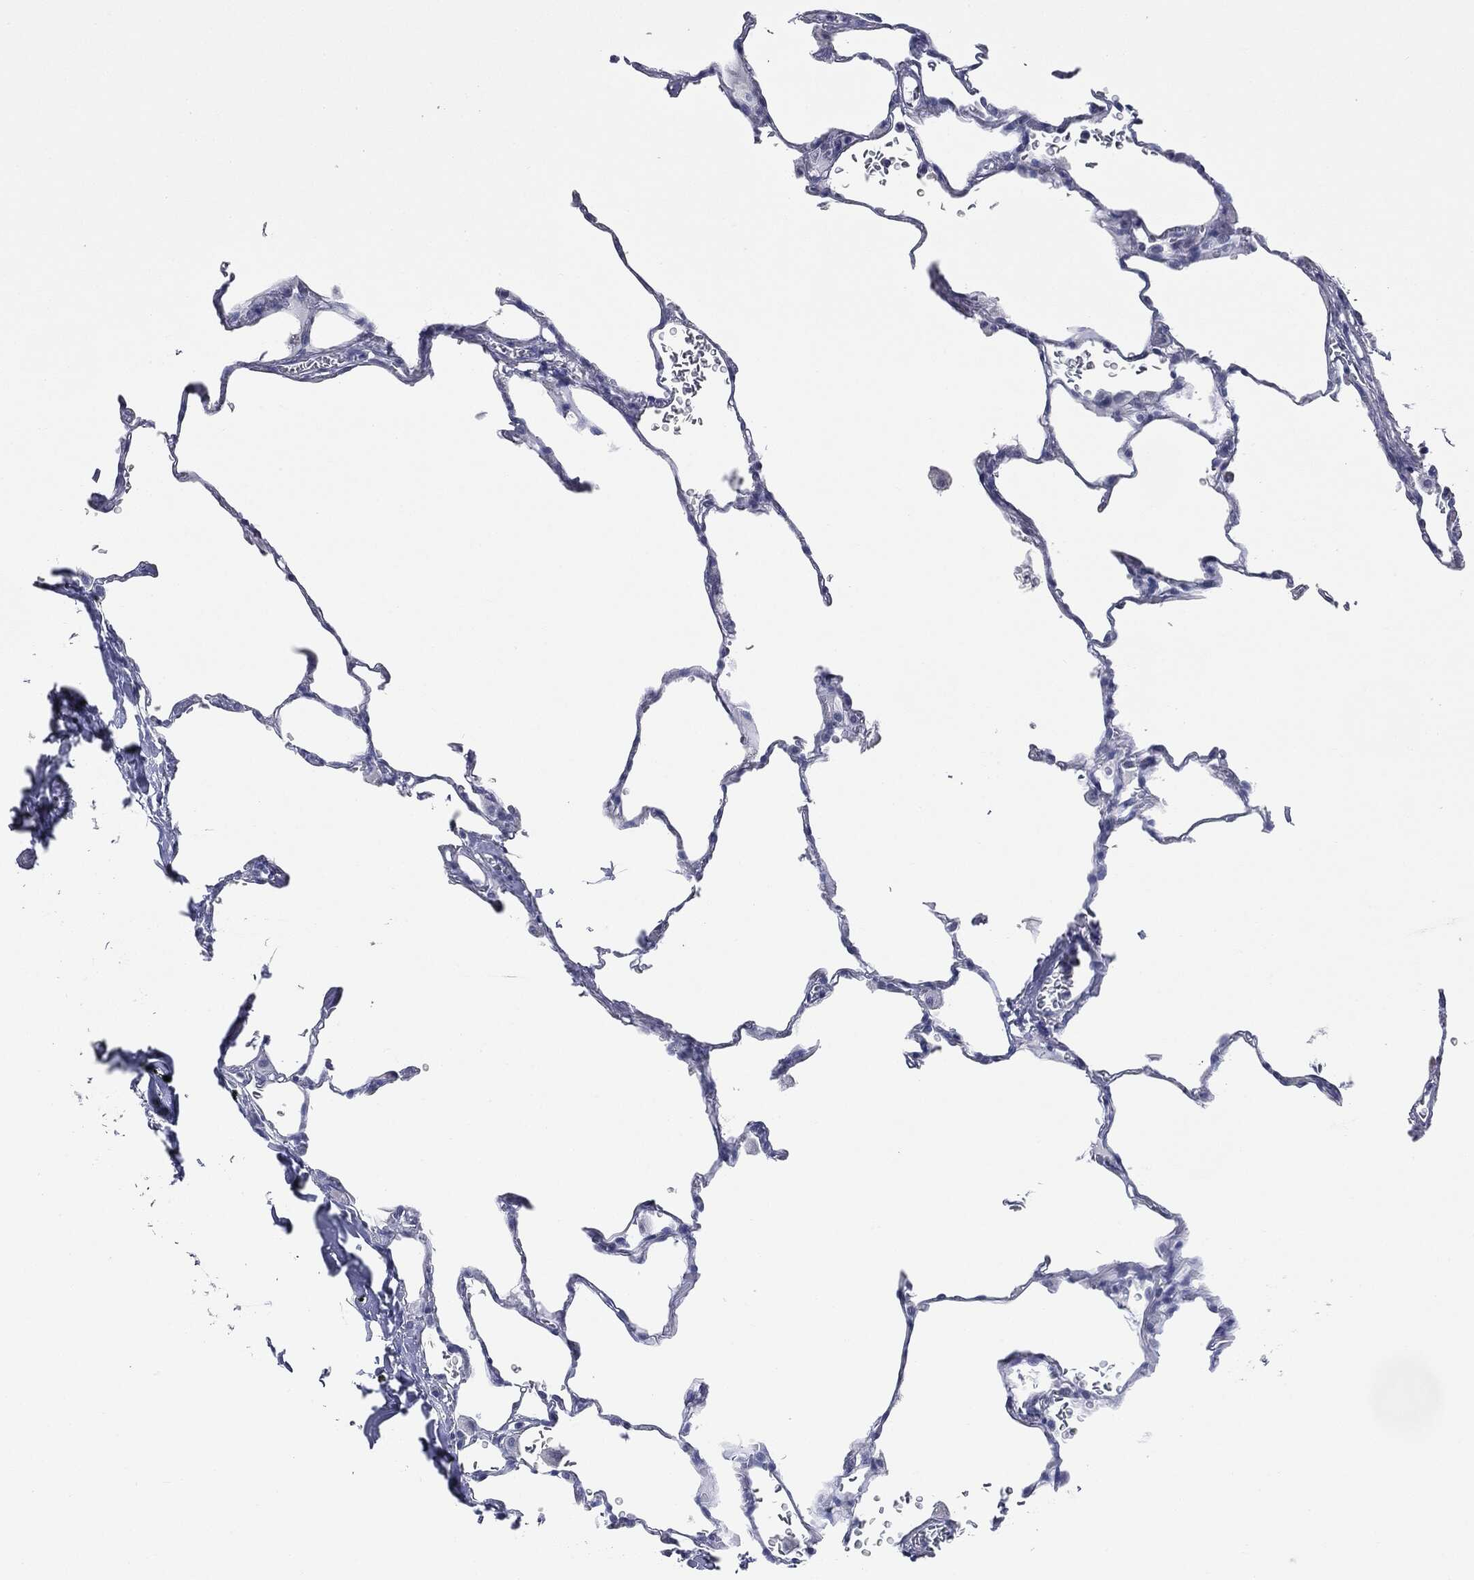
{"staining": {"intensity": "negative", "quantity": "none", "location": "none"}, "tissue": "lung", "cell_type": "Alveolar cells", "image_type": "normal", "snomed": [{"axis": "morphology", "description": "Normal tissue, NOS"}, {"axis": "morphology", "description": "Adenocarcinoma, metastatic, NOS"}, {"axis": "topography", "description": "Lung"}], "caption": "DAB immunohistochemical staining of benign lung reveals no significant positivity in alveolar cells. The staining was performed using DAB (3,3'-diaminobenzidine) to visualize the protein expression in brown, while the nuclei were stained in blue with hematoxylin (Magnification: 20x).", "gene": "ATP2A1", "patient": {"sex": "male", "age": 45}}